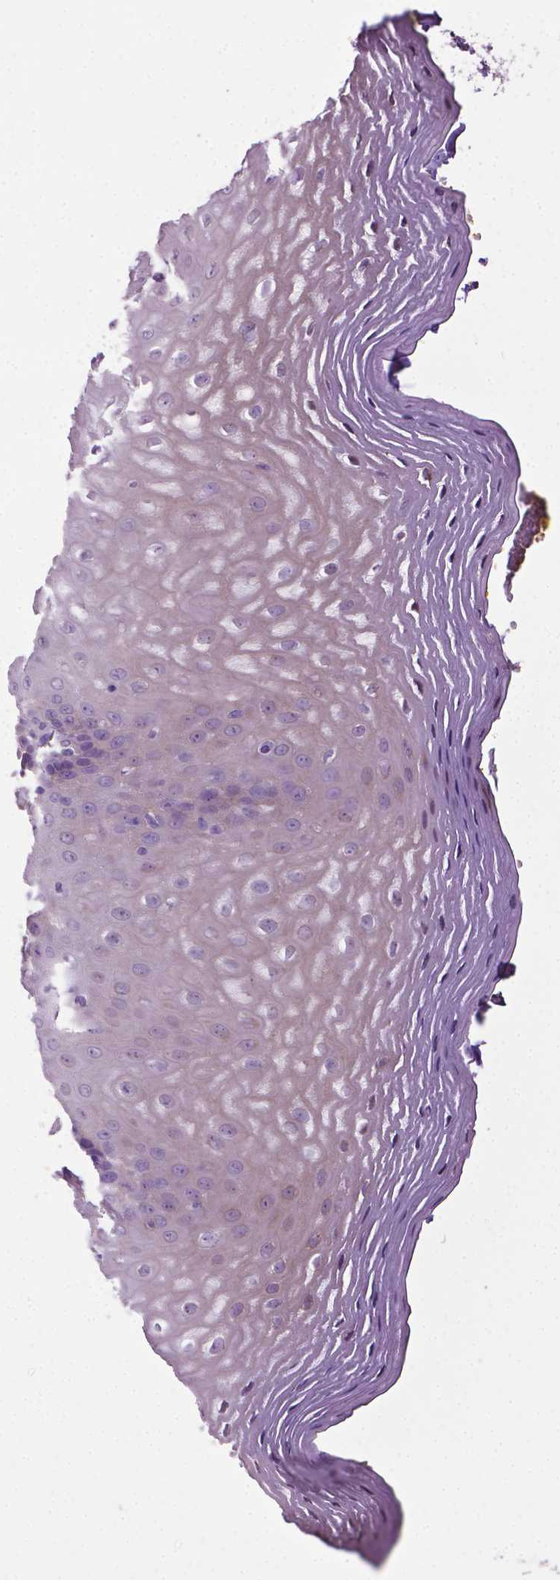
{"staining": {"intensity": "negative", "quantity": "none", "location": "none"}, "tissue": "esophagus", "cell_type": "Squamous epithelial cells", "image_type": "normal", "snomed": [{"axis": "morphology", "description": "Normal tissue, NOS"}, {"axis": "topography", "description": "Esophagus"}], "caption": "Immunohistochemical staining of benign esophagus displays no significant expression in squamous epithelial cells.", "gene": "SPECC1L", "patient": {"sex": "female", "age": 68}}